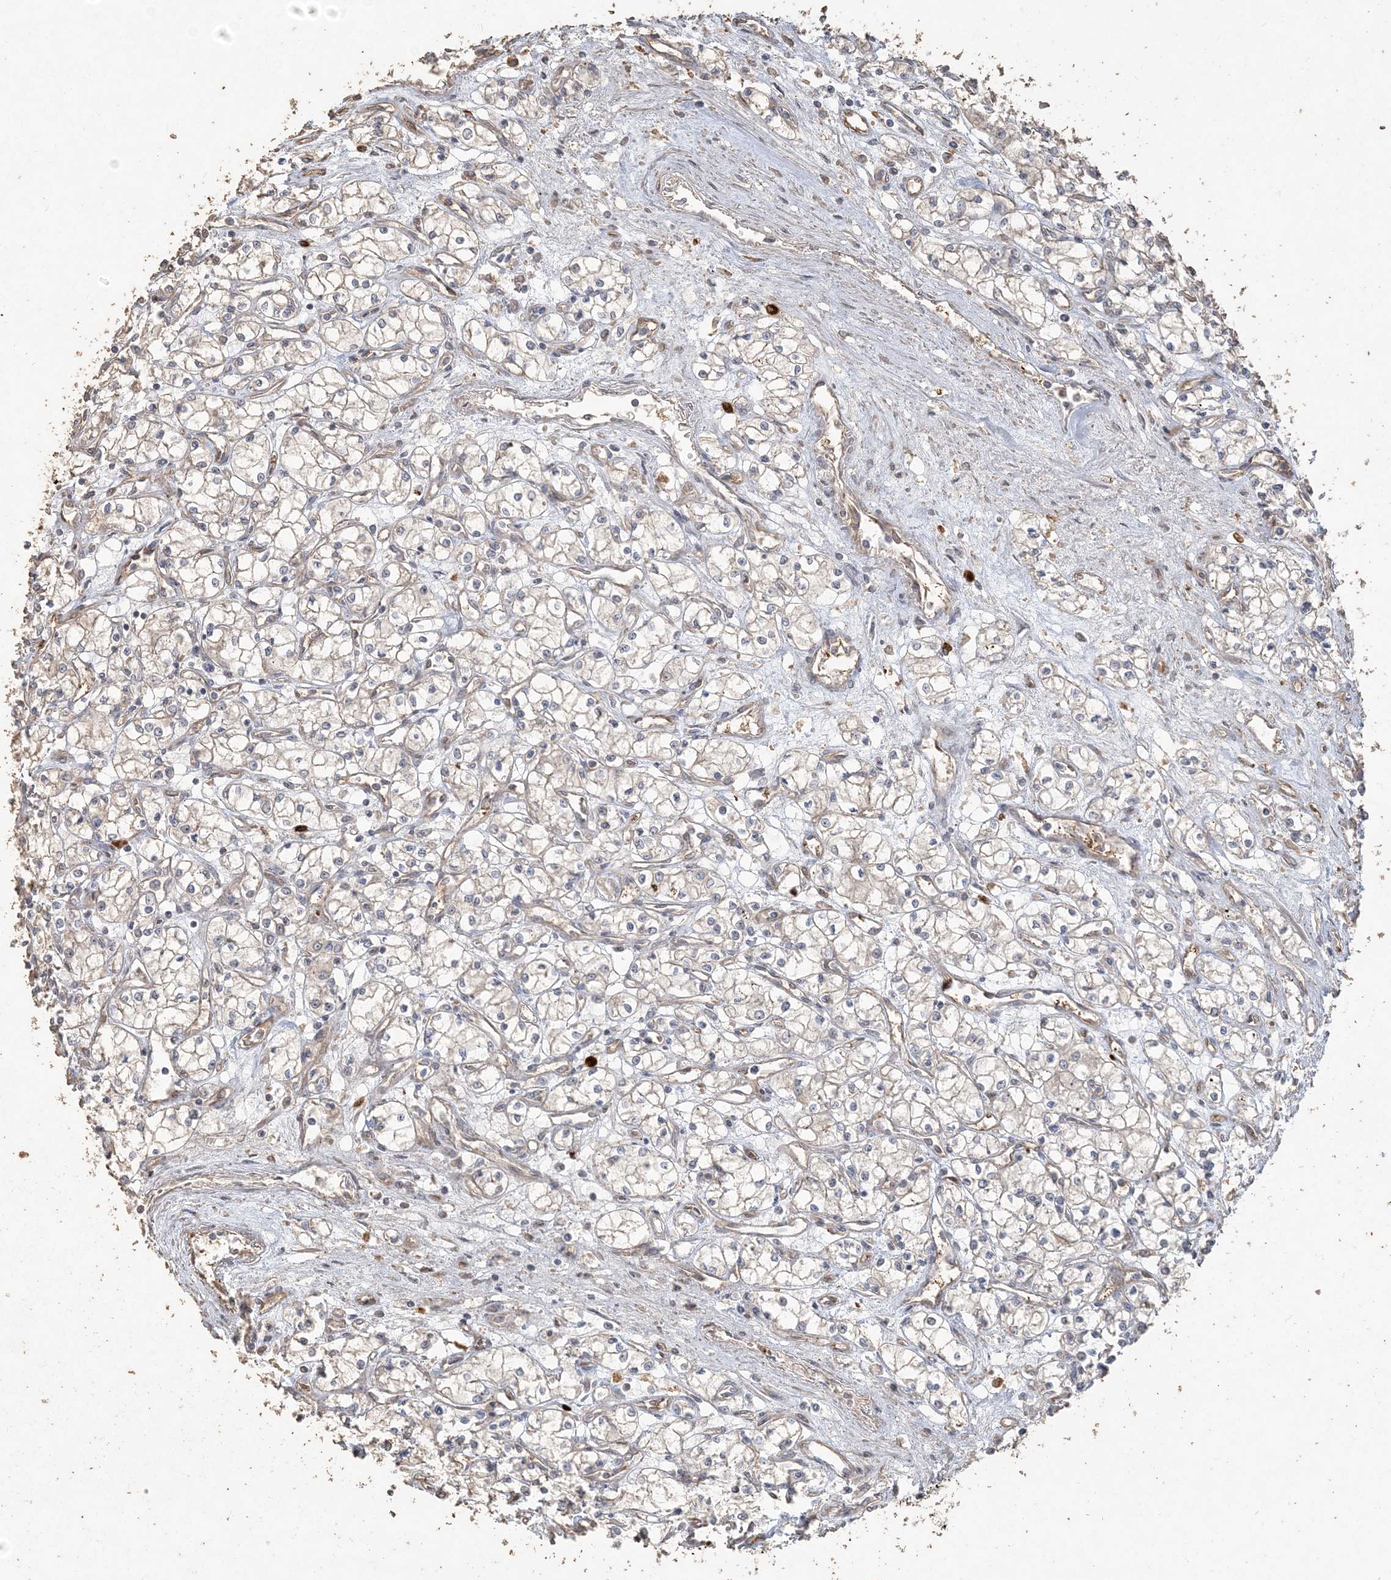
{"staining": {"intensity": "negative", "quantity": "none", "location": "none"}, "tissue": "renal cancer", "cell_type": "Tumor cells", "image_type": "cancer", "snomed": [{"axis": "morphology", "description": "Adenocarcinoma, NOS"}, {"axis": "topography", "description": "Kidney"}], "caption": "This is an immunohistochemistry image of human renal cancer. There is no positivity in tumor cells.", "gene": "RNF145", "patient": {"sex": "male", "age": 59}}